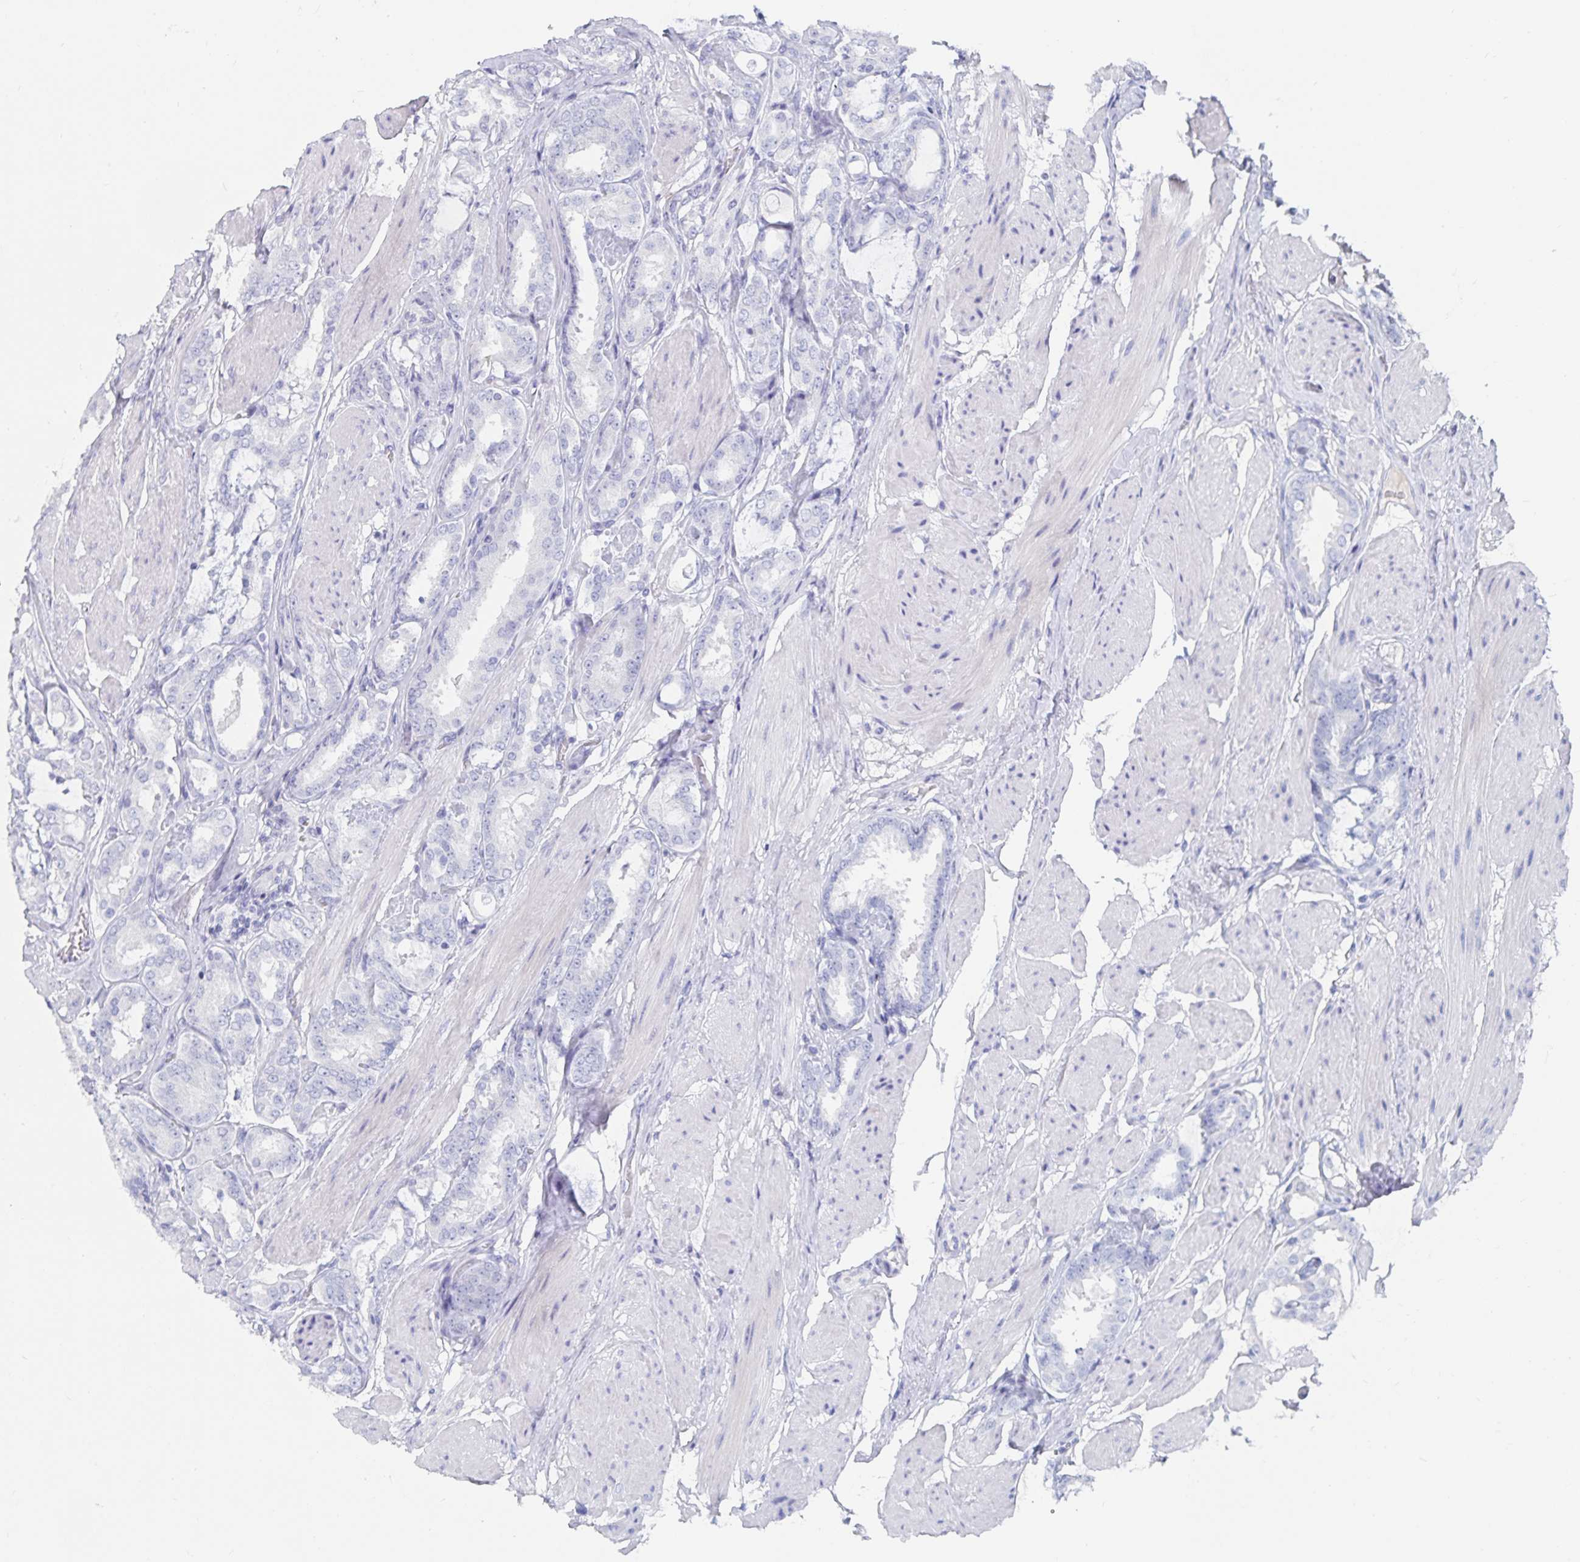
{"staining": {"intensity": "negative", "quantity": "none", "location": "none"}, "tissue": "prostate cancer", "cell_type": "Tumor cells", "image_type": "cancer", "snomed": [{"axis": "morphology", "description": "Adenocarcinoma, High grade"}, {"axis": "topography", "description": "Prostate"}], "caption": "The histopathology image demonstrates no significant positivity in tumor cells of prostate cancer.", "gene": "CFAP69", "patient": {"sex": "male", "age": 63}}